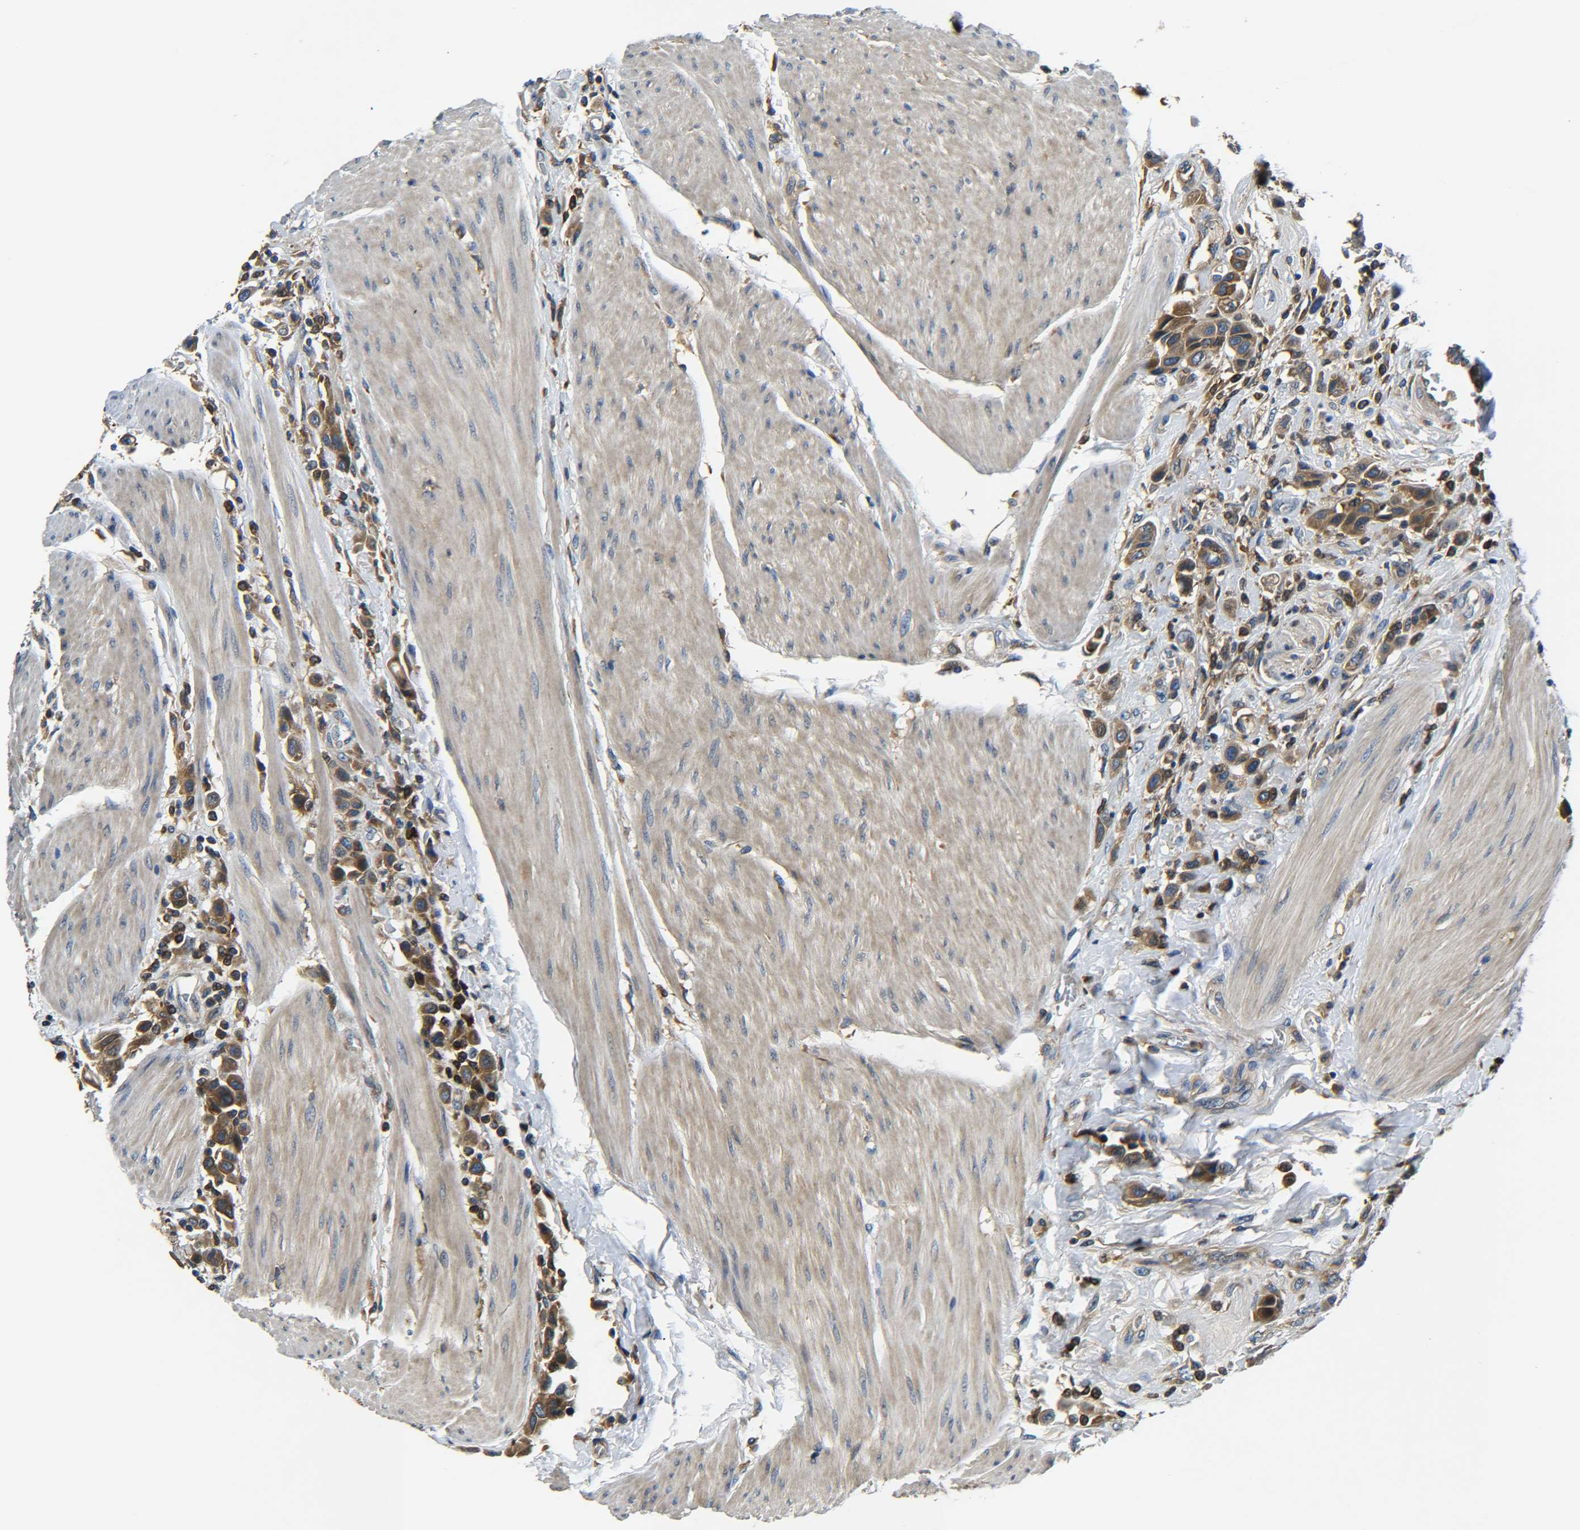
{"staining": {"intensity": "moderate", "quantity": ">75%", "location": "cytoplasmic/membranous"}, "tissue": "urothelial cancer", "cell_type": "Tumor cells", "image_type": "cancer", "snomed": [{"axis": "morphology", "description": "Urothelial carcinoma, High grade"}, {"axis": "topography", "description": "Urinary bladder"}], "caption": "The immunohistochemical stain highlights moderate cytoplasmic/membranous expression in tumor cells of urothelial carcinoma (high-grade) tissue. (IHC, brightfield microscopy, high magnification).", "gene": "RAB1B", "patient": {"sex": "male", "age": 50}}